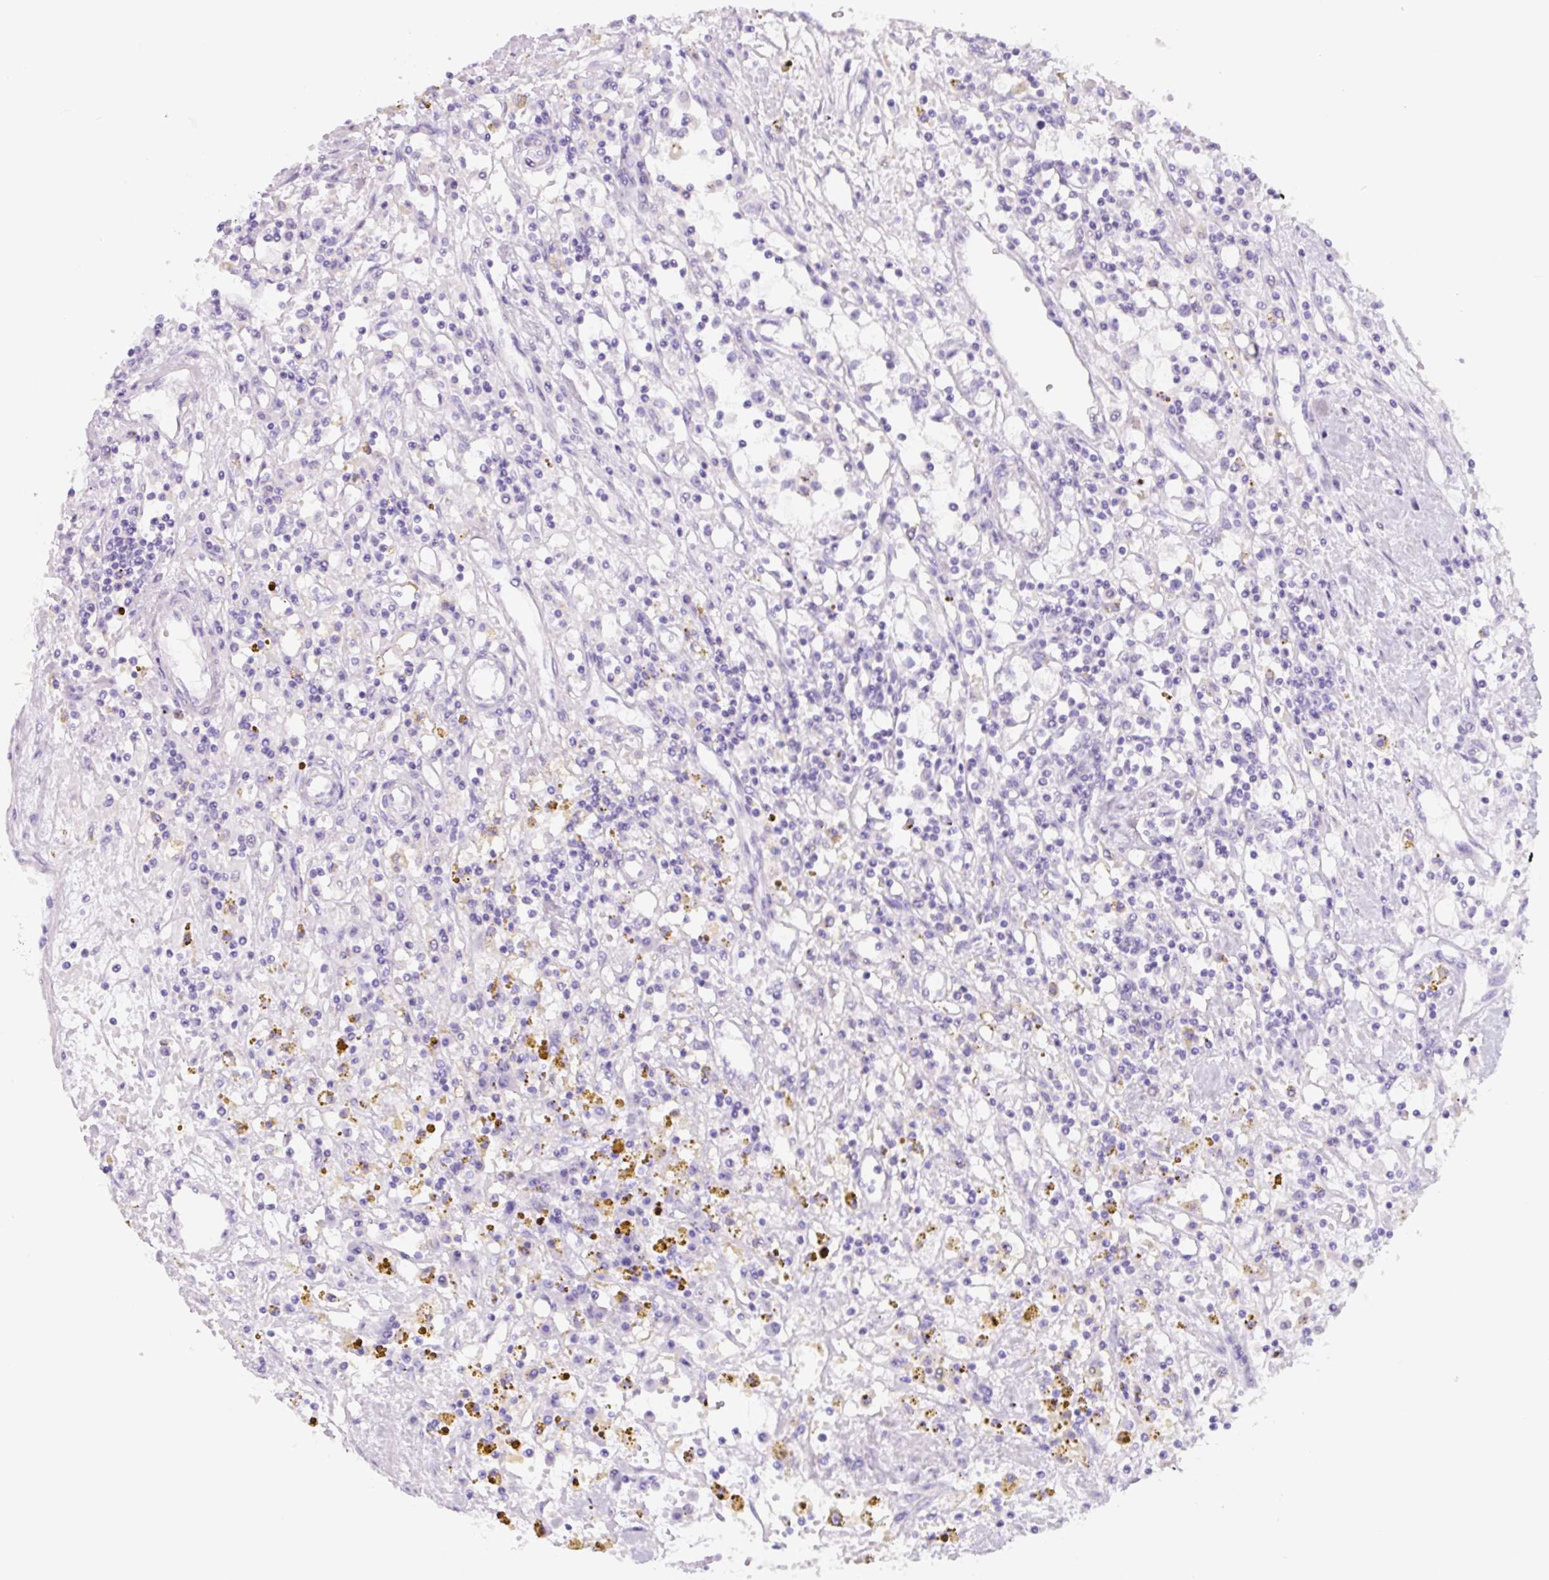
{"staining": {"intensity": "negative", "quantity": "none", "location": "none"}, "tissue": "renal cancer", "cell_type": "Tumor cells", "image_type": "cancer", "snomed": [{"axis": "morphology", "description": "Adenocarcinoma, NOS"}, {"axis": "topography", "description": "Kidney"}], "caption": "This is an immunohistochemistry (IHC) image of human renal cancer. There is no staining in tumor cells.", "gene": "CCL25", "patient": {"sex": "male", "age": 56}}